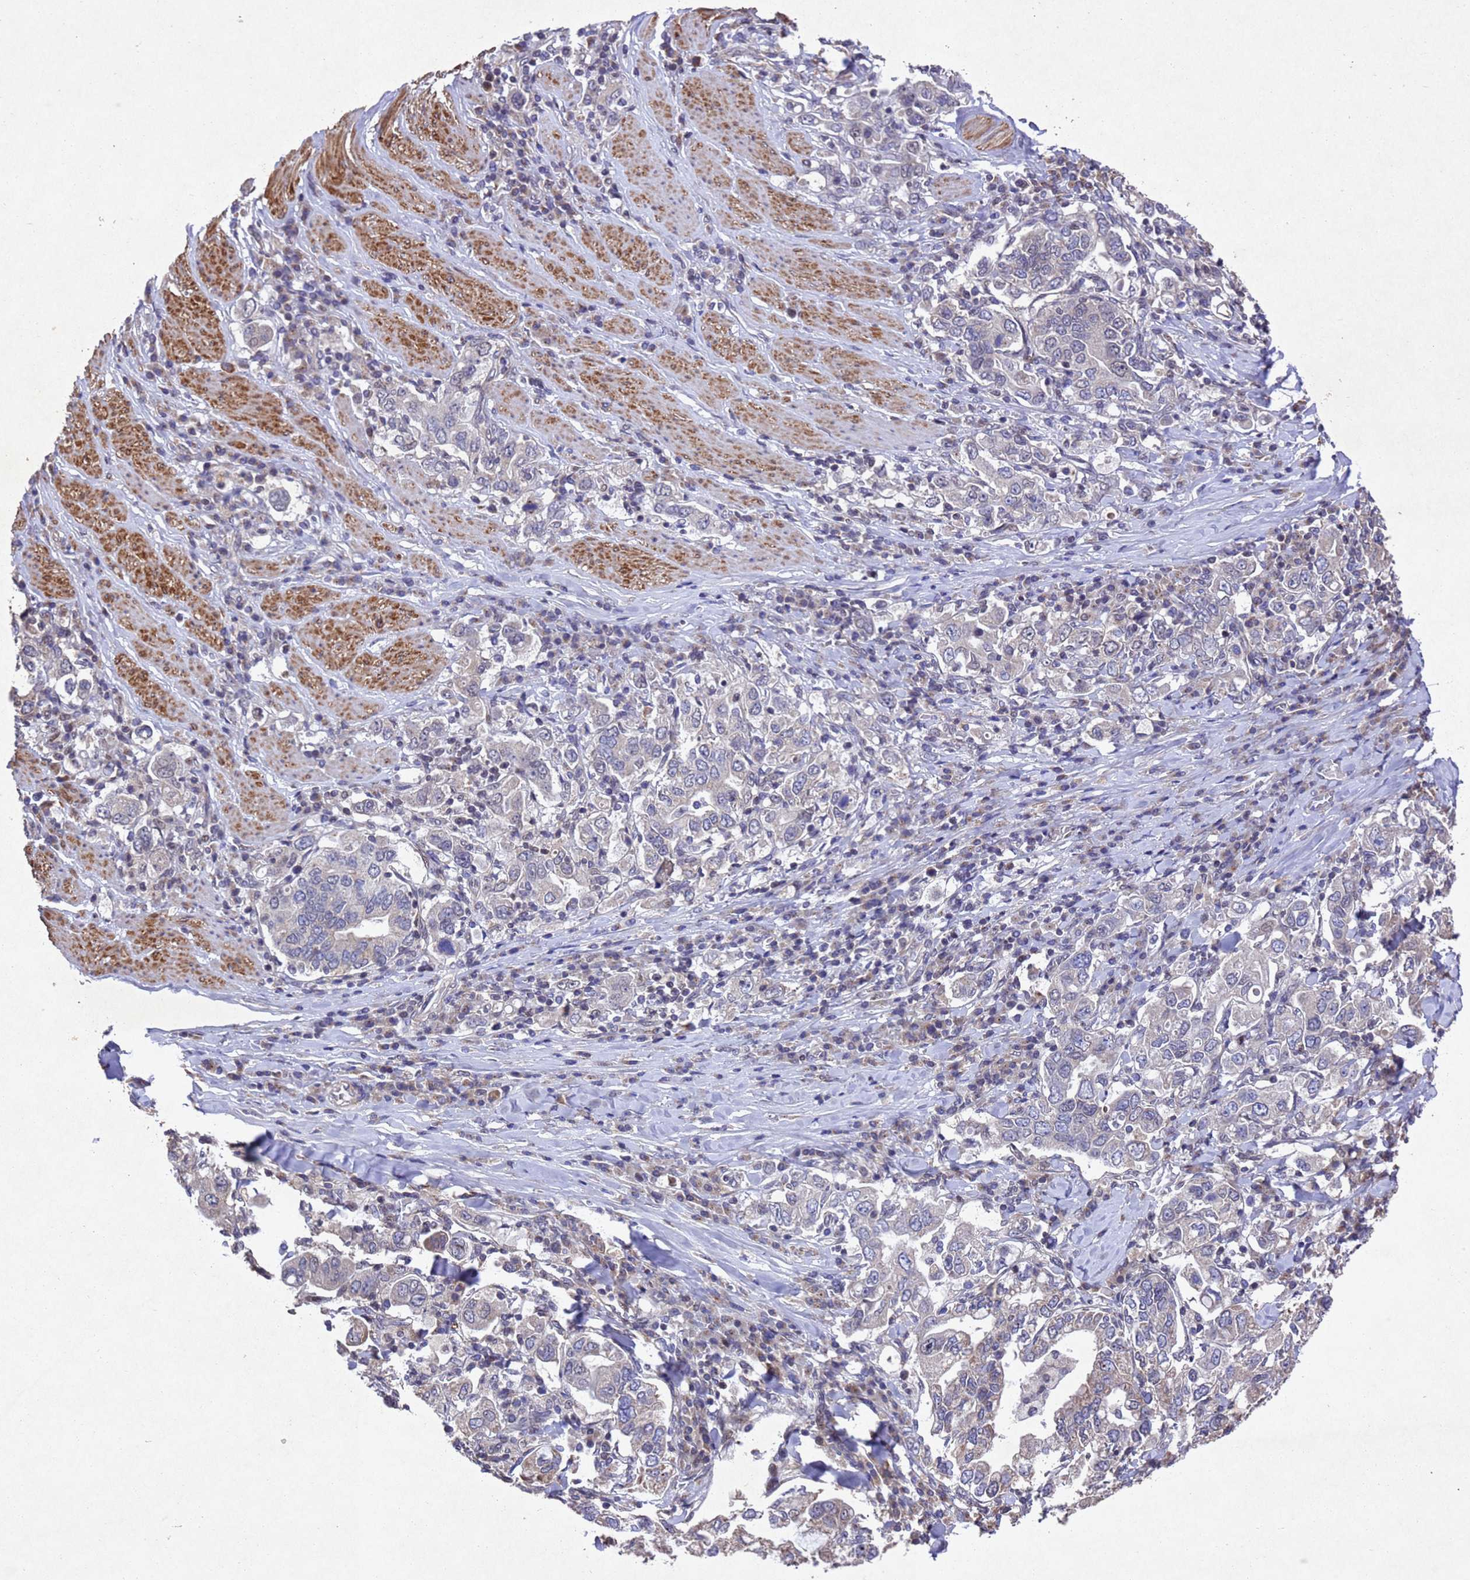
{"staining": {"intensity": "negative", "quantity": "none", "location": "none"}, "tissue": "stomach cancer", "cell_type": "Tumor cells", "image_type": "cancer", "snomed": [{"axis": "morphology", "description": "Adenocarcinoma, NOS"}, {"axis": "topography", "description": "Stomach, upper"}], "caption": "High power microscopy histopathology image of an immunohistochemistry photomicrograph of stomach adenocarcinoma, revealing no significant positivity in tumor cells. Brightfield microscopy of immunohistochemistry (IHC) stained with DAB (3,3'-diaminobenzidine) (brown) and hematoxylin (blue), captured at high magnification.", "gene": "TBK1", "patient": {"sex": "male", "age": 62}}